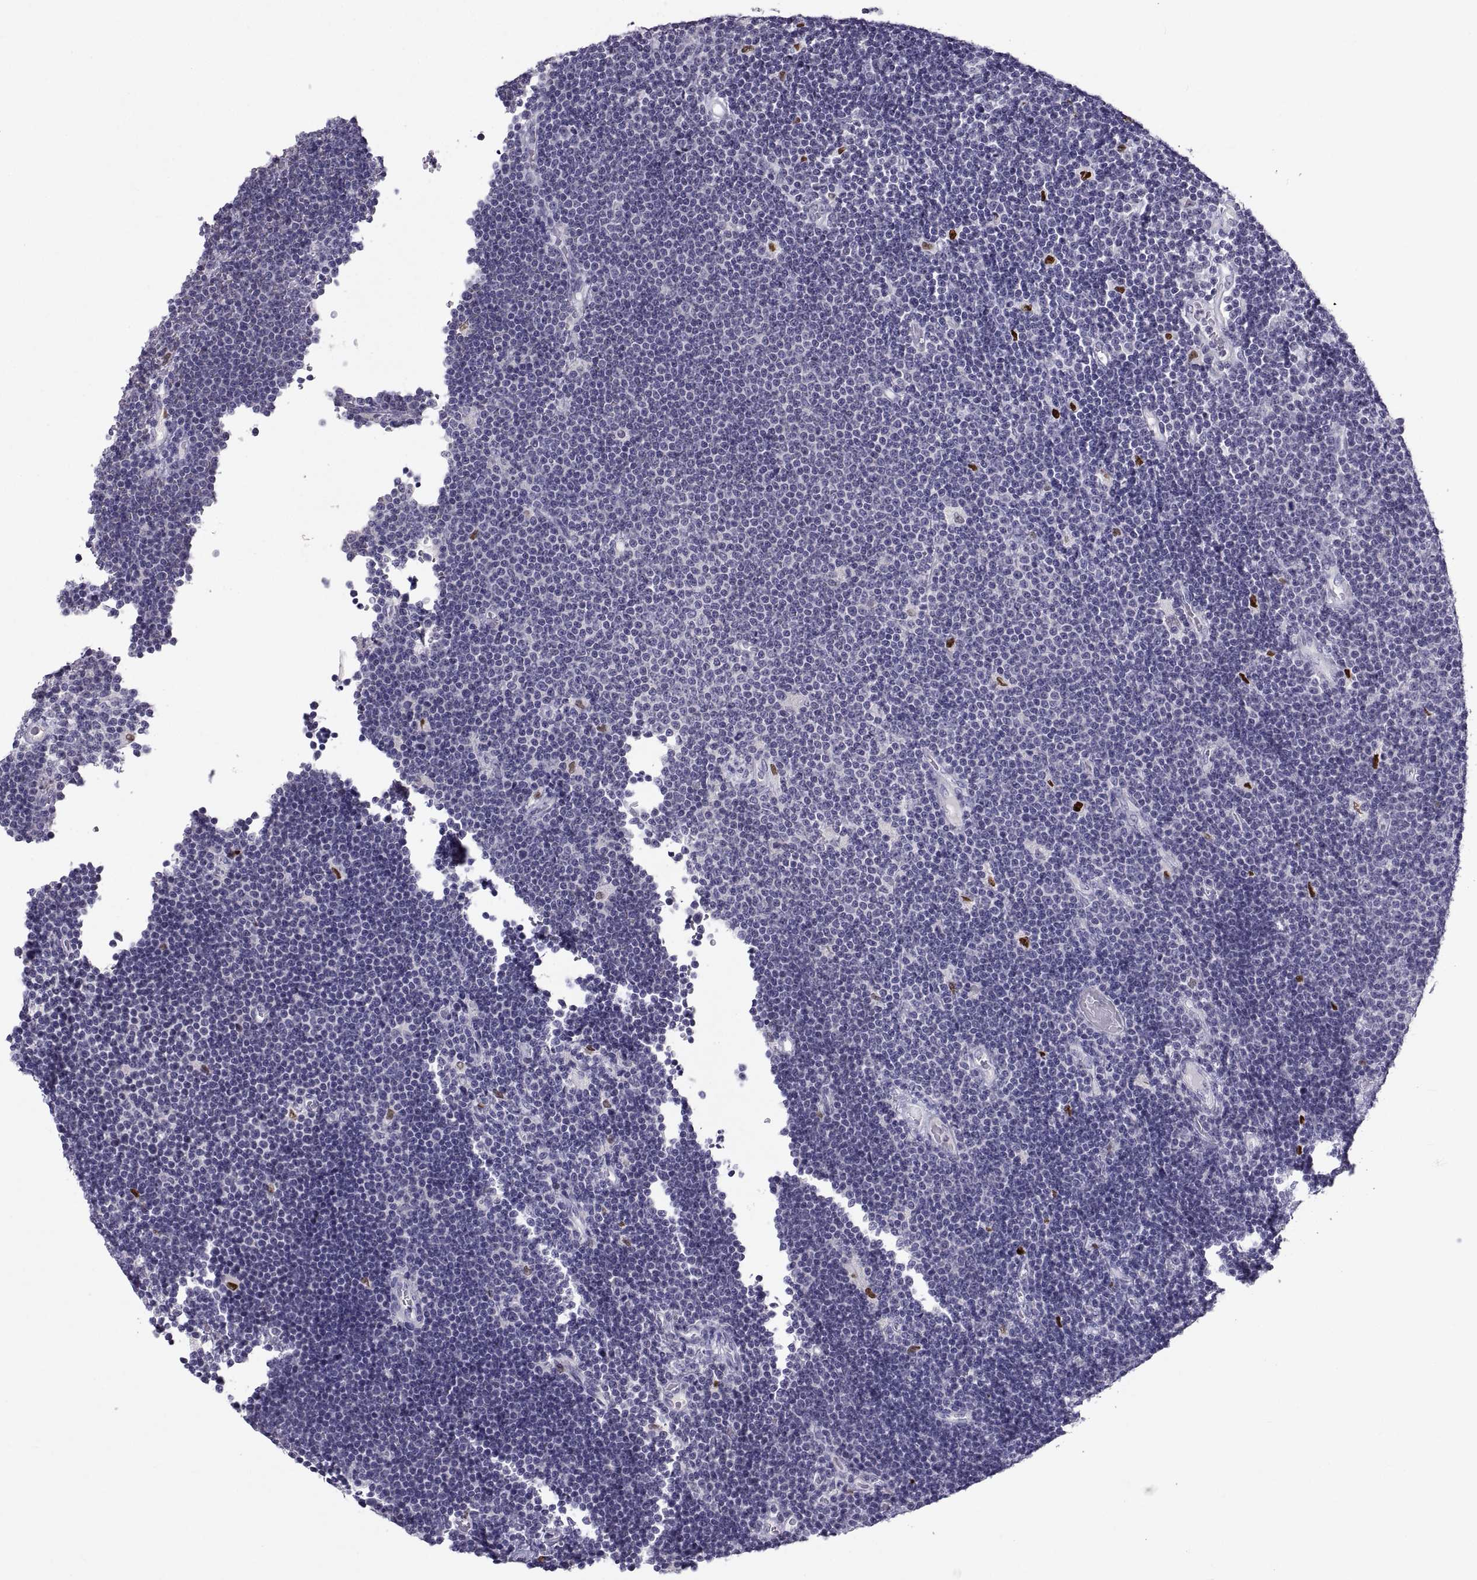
{"staining": {"intensity": "negative", "quantity": "none", "location": "none"}, "tissue": "lymphoma", "cell_type": "Tumor cells", "image_type": "cancer", "snomed": [{"axis": "morphology", "description": "Malignant lymphoma, non-Hodgkin's type, Low grade"}, {"axis": "topography", "description": "Brain"}], "caption": "Micrograph shows no significant protein positivity in tumor cells of low-grade malignant lymphoma, non-Hodgkin's type.", "gene": "SOX21", "patient": {"sex": "female", "age": 66}}